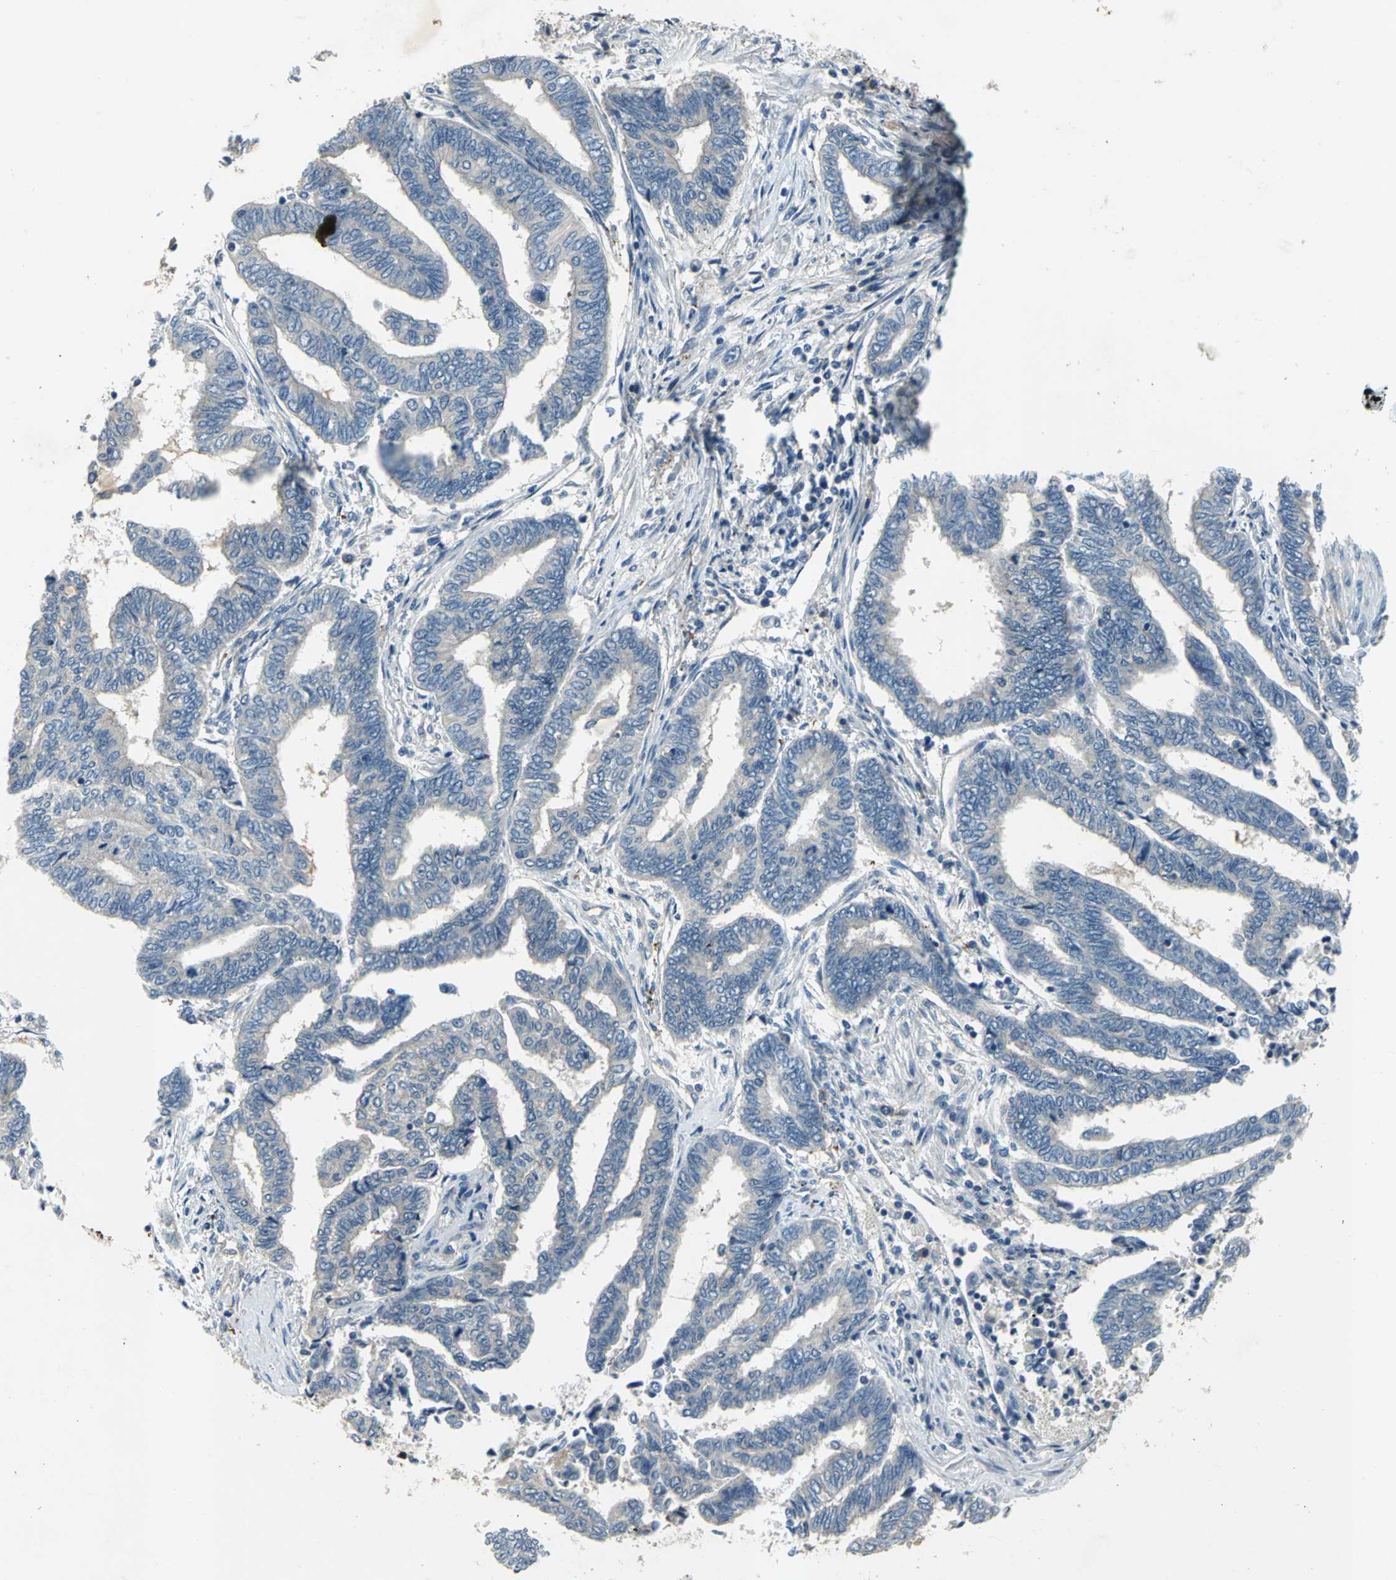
{"staining": {"intensity": "negative", "quantity": "none", "location": "none"}, "tissue": "endometrial cancer", "cell_type": "Tumor cells", "image_type": "cancer", "snomed": [{"axis": "morphology", "description": "Adenocarcinoma, NOS"}, {"axis": "topography", "description": "Uterus"}, {"axis": "topography", "description": "Endometrium"}], "caption": "This is an immunohistochemistry image of human endometrial adenocarcinoma. There is no staining in tumor cells.", "gene": "SLC16A7", "patient": {"sex": "female", "age": 70}}